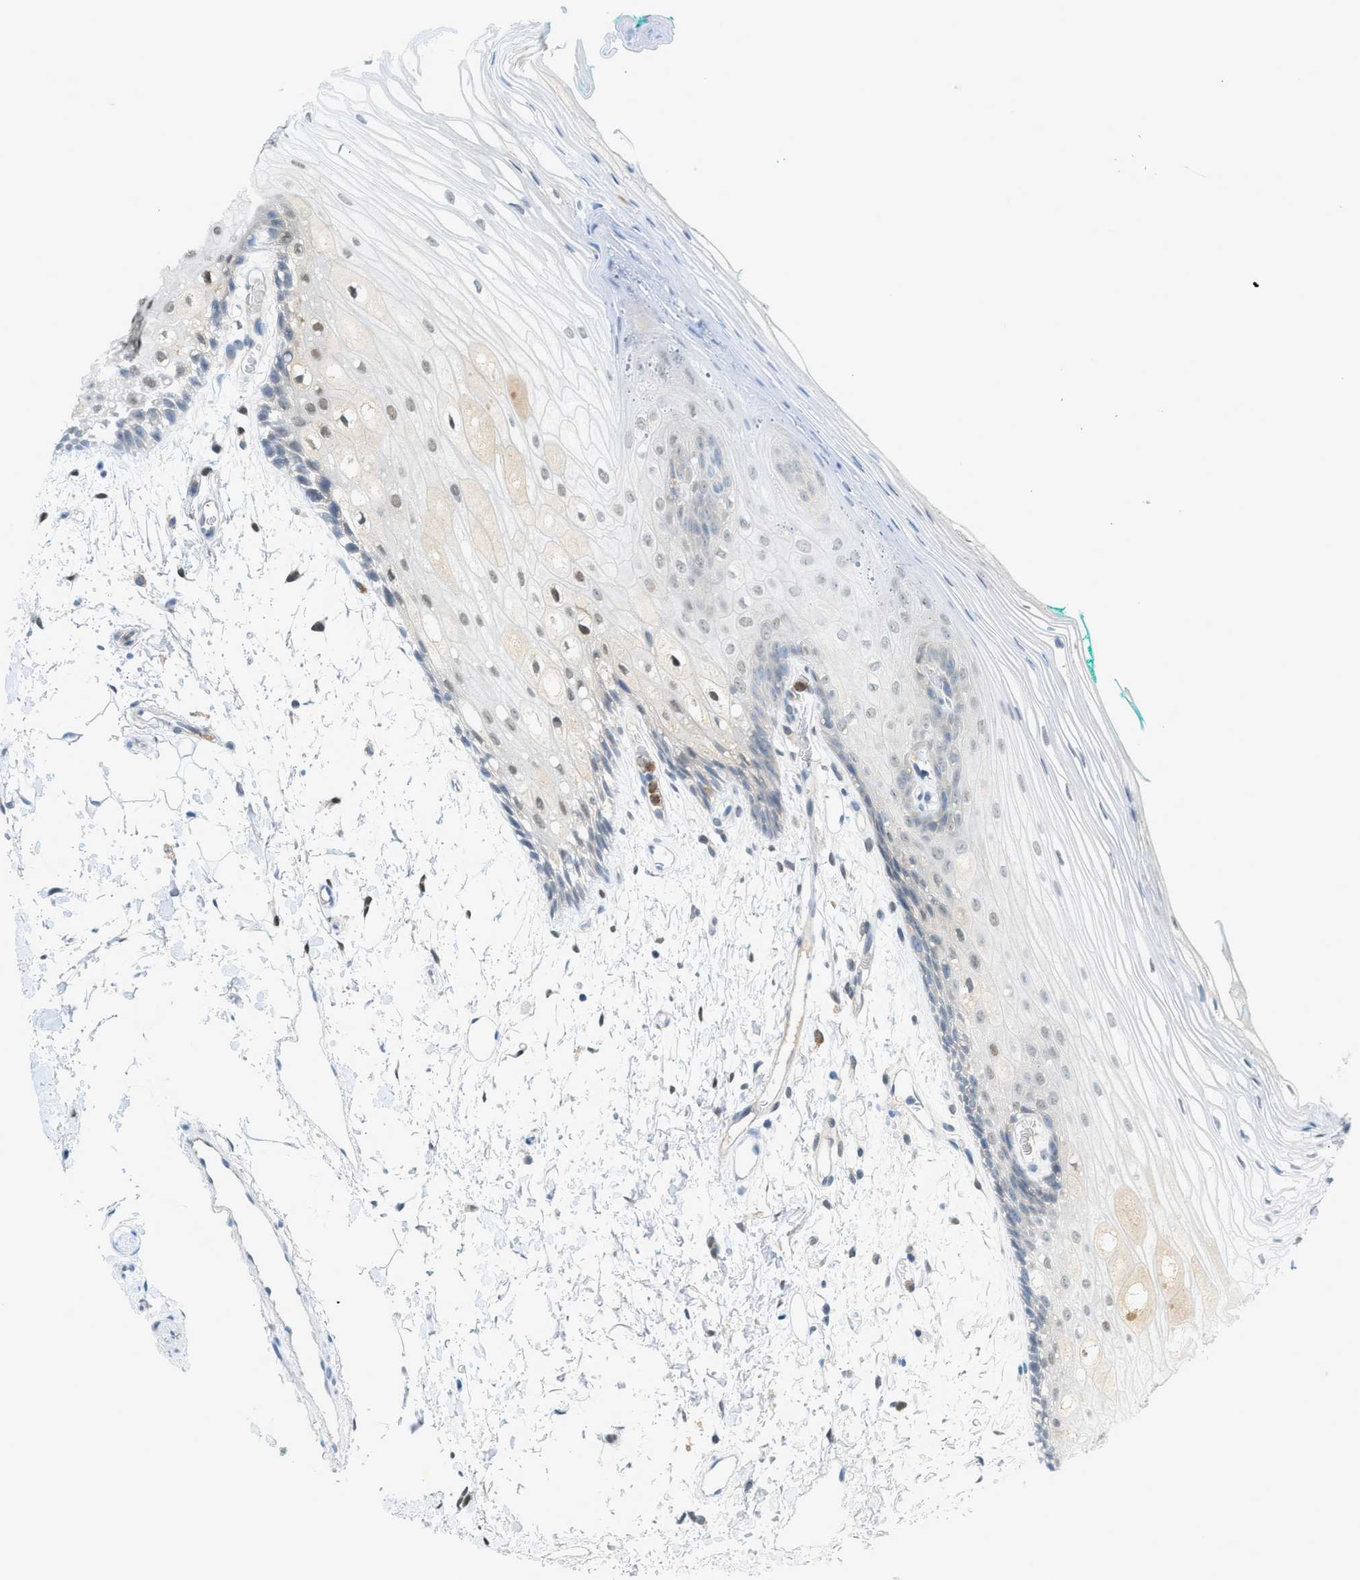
{"staining": {"intensity": "weak", "quantity": "<25%", "location": "nuclear"}, "tissue": "oral mucosa", "cell_type": "Squamous epithelial cells", "image_type": "normal", "snomed": [{"axis": "morphology", "description": "Normal tissue, NOS"}, {"axis": "topography", "description": "Skeletal muscle"}, {"axis": "topography", "description": "Oral tissue"}, {"axis": "topography", "description": "Peripheral nerve tissue"}], "caption": "Histopathology image shows no significant protein positivity in squamous epithelial cells of benign oral mucosa. (Stains: DAB (3,3'-diaminobenzidine) immunohistochemistry with hematoxylin counter stain, Microscopy: brightfield microscopy at high magnification).", "gene": "DYRK1A", "patient": {"sex": "female", "age": 84}}